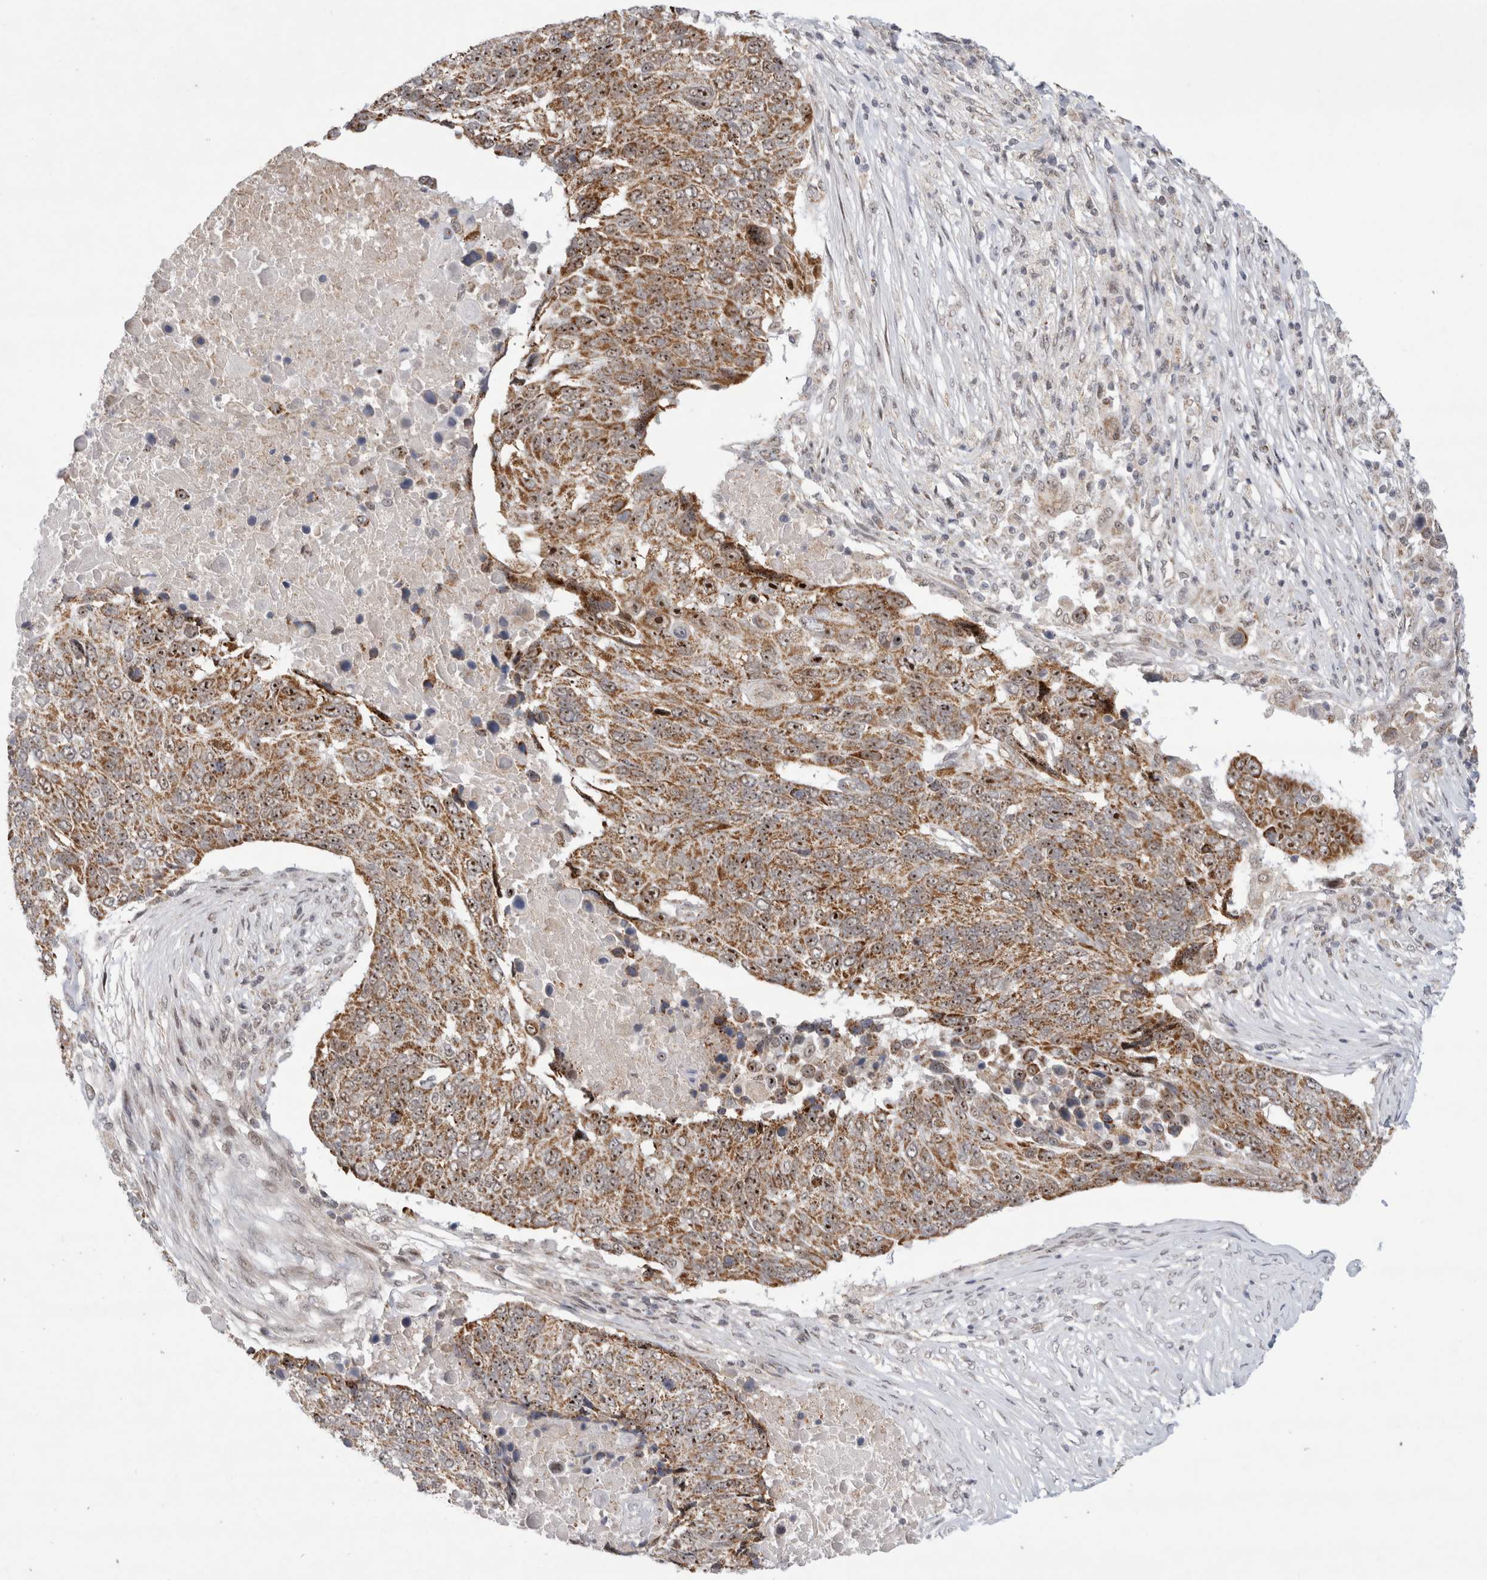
{"staining": {"intensity": "moderate", "quantity": ">75%", "location": "cytoplasmic/membranous,nuclear"}, "tissue": "lung cancer", "cell_type": "Tumor cells", "image_type": "cancer", "snomed": [{"axis": "morphology", "description": "Squamous cell carcinoma, NOS"}, {"axis": "topography", "description": "Lung"}], "caption": "There is medium levels of moderate cytoplasmic/membranous and nuclear staining in tumor cells of lung cancer (squamous cell carcinoma), as demonstrated by immunohistochemical staining (brown color).", "gene": "MRPL37", "patient": {"sex": "male", "age": 66}}